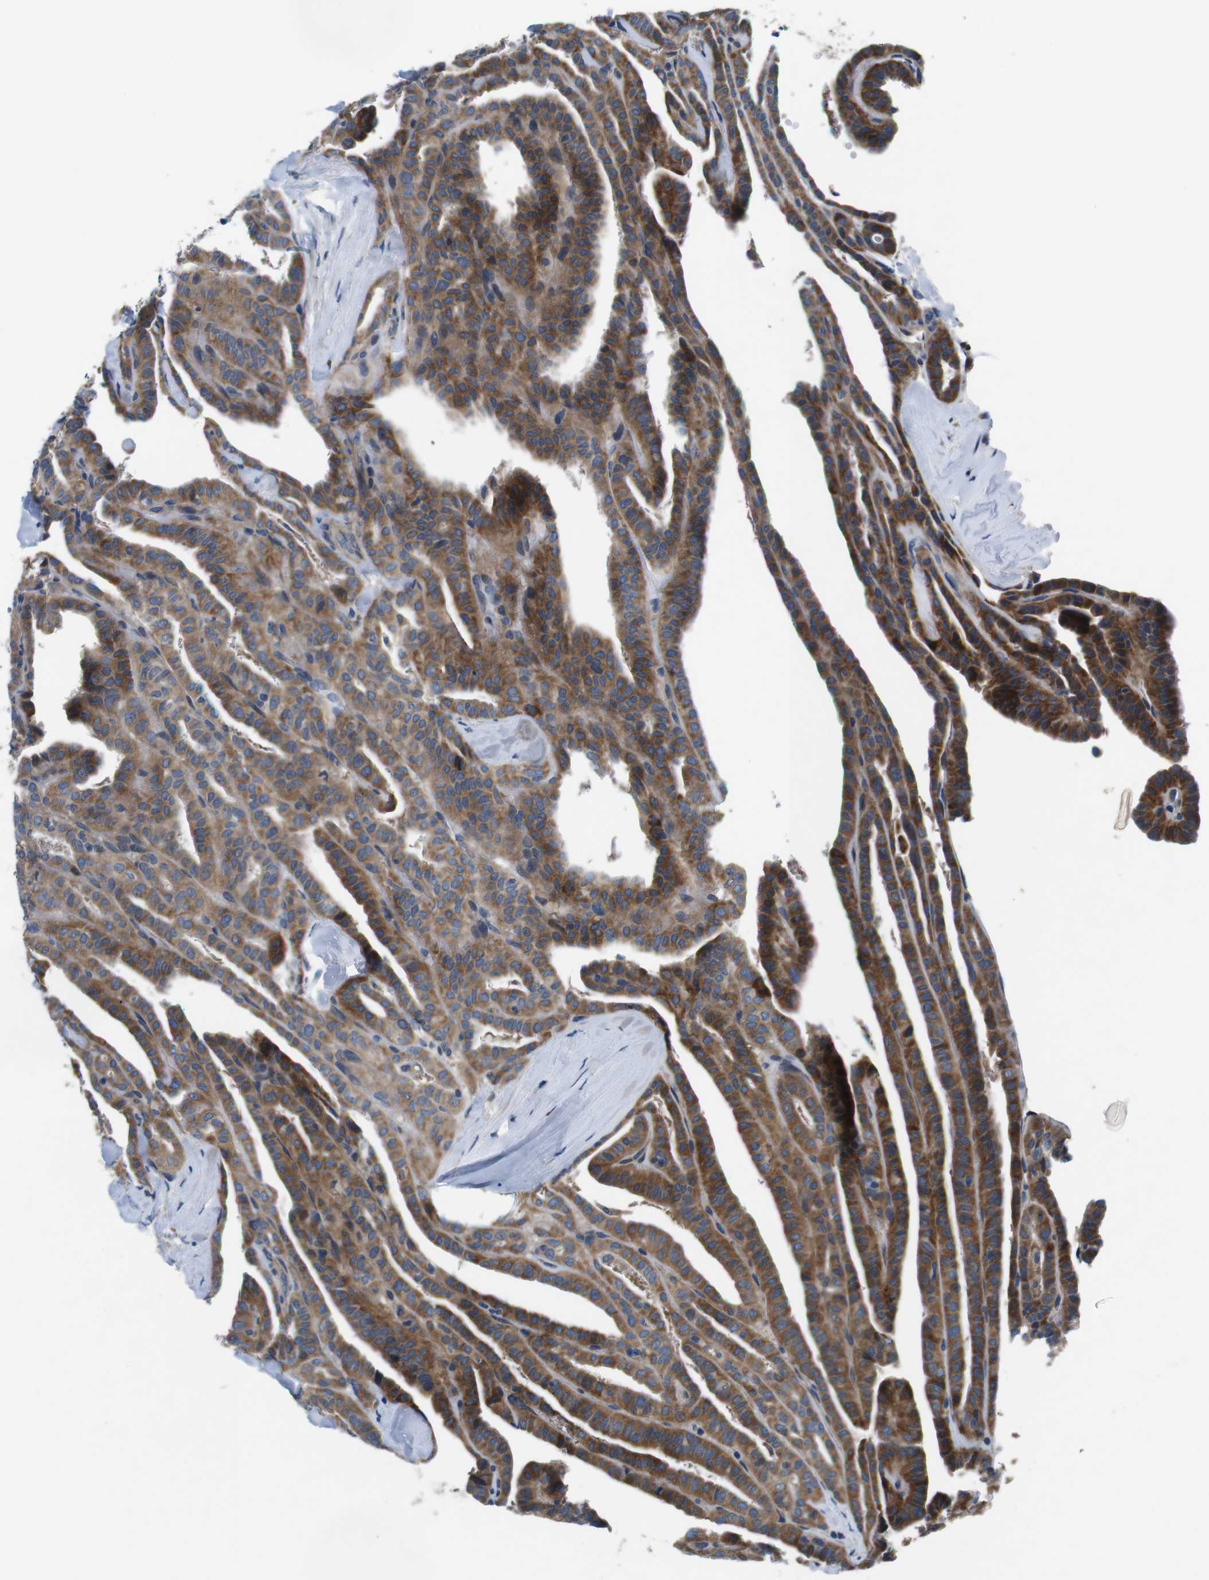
{"staining": {"intensity": "moderate", "quantity": ">75%", "location": "cytoplasmic/membranous"}, "tissue": "thyroid cancer", "cell_type": "Tumor cells", "image_type": "cancer", "snomed": [{"axis": "morphology", "description": "Papillary adenocarcinoma, NOS"}, {"axis": "topography", "description": "Thyroid gland"}], "caption": "Tumor cells demonstrate moderate cytoplasmic/membranous expression in about >75% of cells in papillary adenocarcinoma (thyroid).", "gene": "JAK1", "patient": {"sex": "male", "age": 77}}